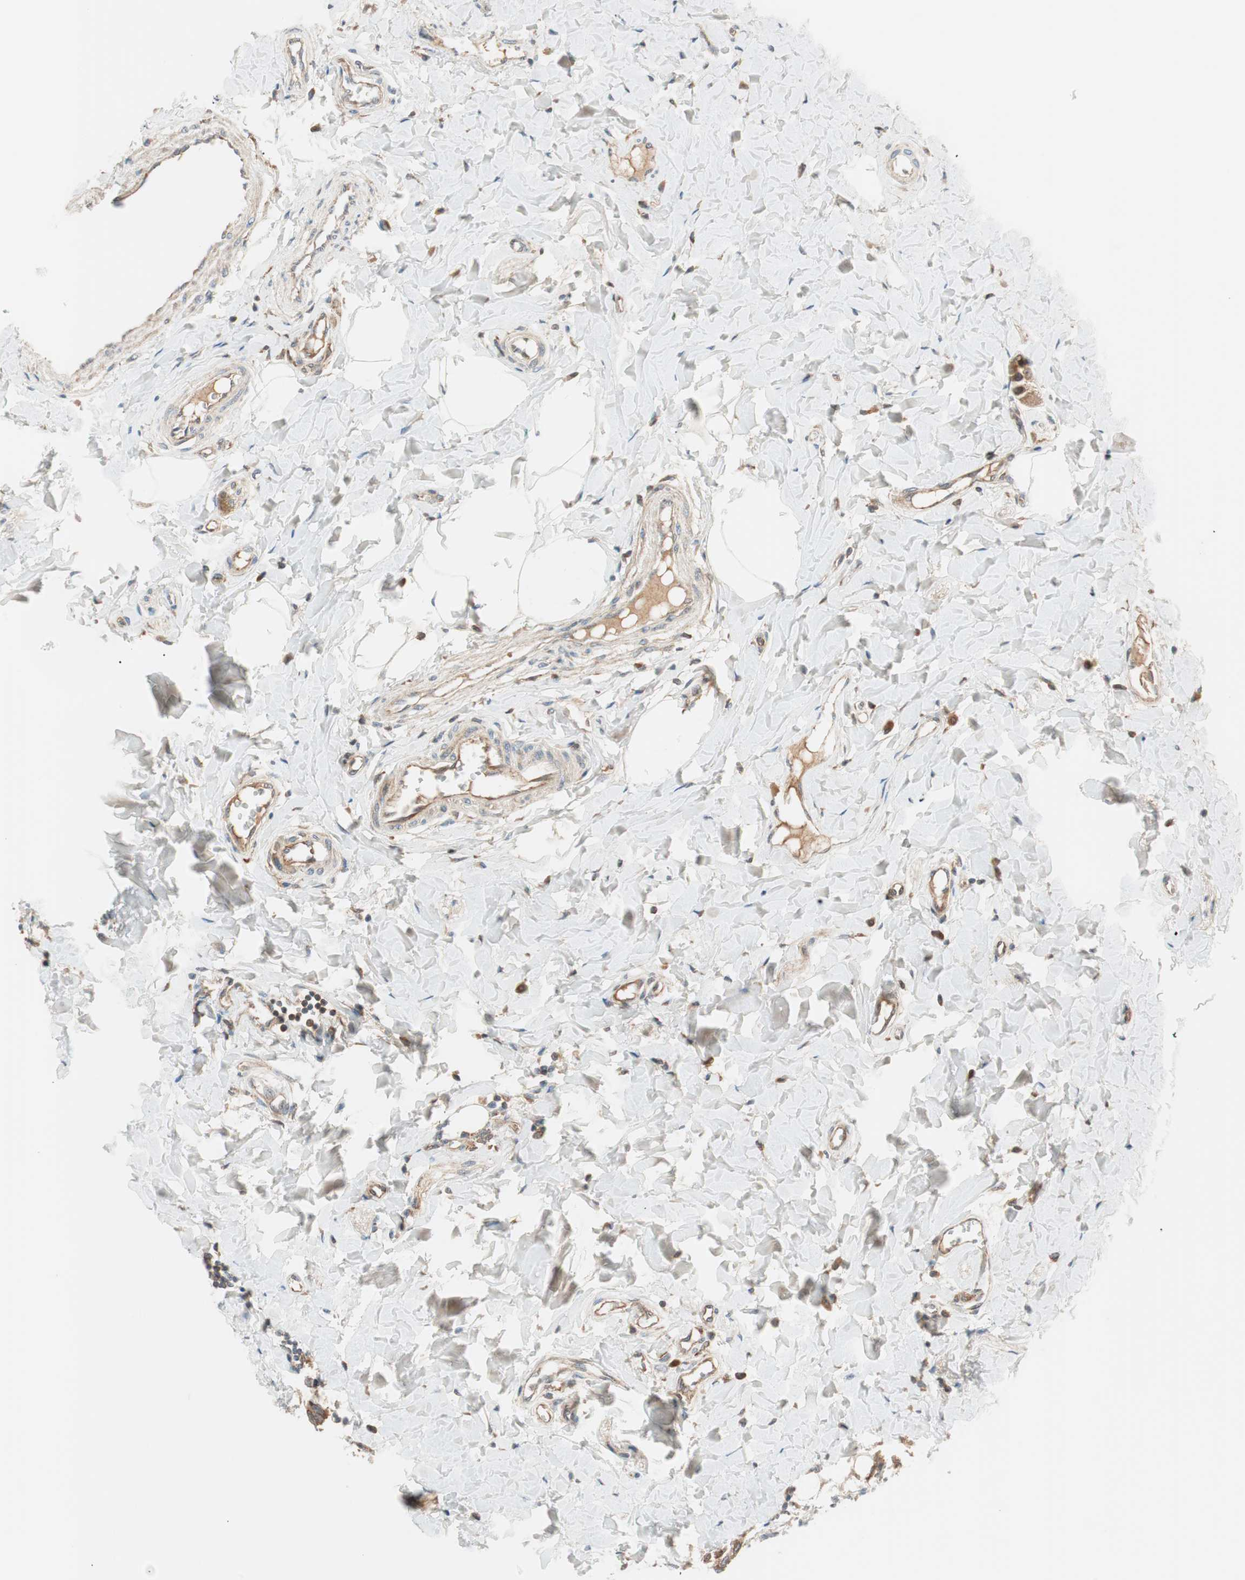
{"staining": {"intensity": "moderate", "quantity": ">75%", "location": "cytoplasmic/membranous"}, "tissue": "colon", "cell_type": "Endothelial cells", "image_type": "normal", "snomed": [{"axis": "morphology", "description": "Normal tissue, NOS"}, {"axis": "morphology", "description": "Adenocarcinoma, NOS"}, {"axis": "topography", "description": "Colon"}, {"axis": "topography", "description": "Peripheral nerve tissue"}], "caption": "Immunohistochemistry (IHC) image of unremarkable human colon stained for a protein (brown), which demonstrates medium levels of moderate cytoplasmic/membranous expression in approximately >75% of endothelial cells.", "gene": "ABI1", "patient": {"sex": "male", "age": 14}}